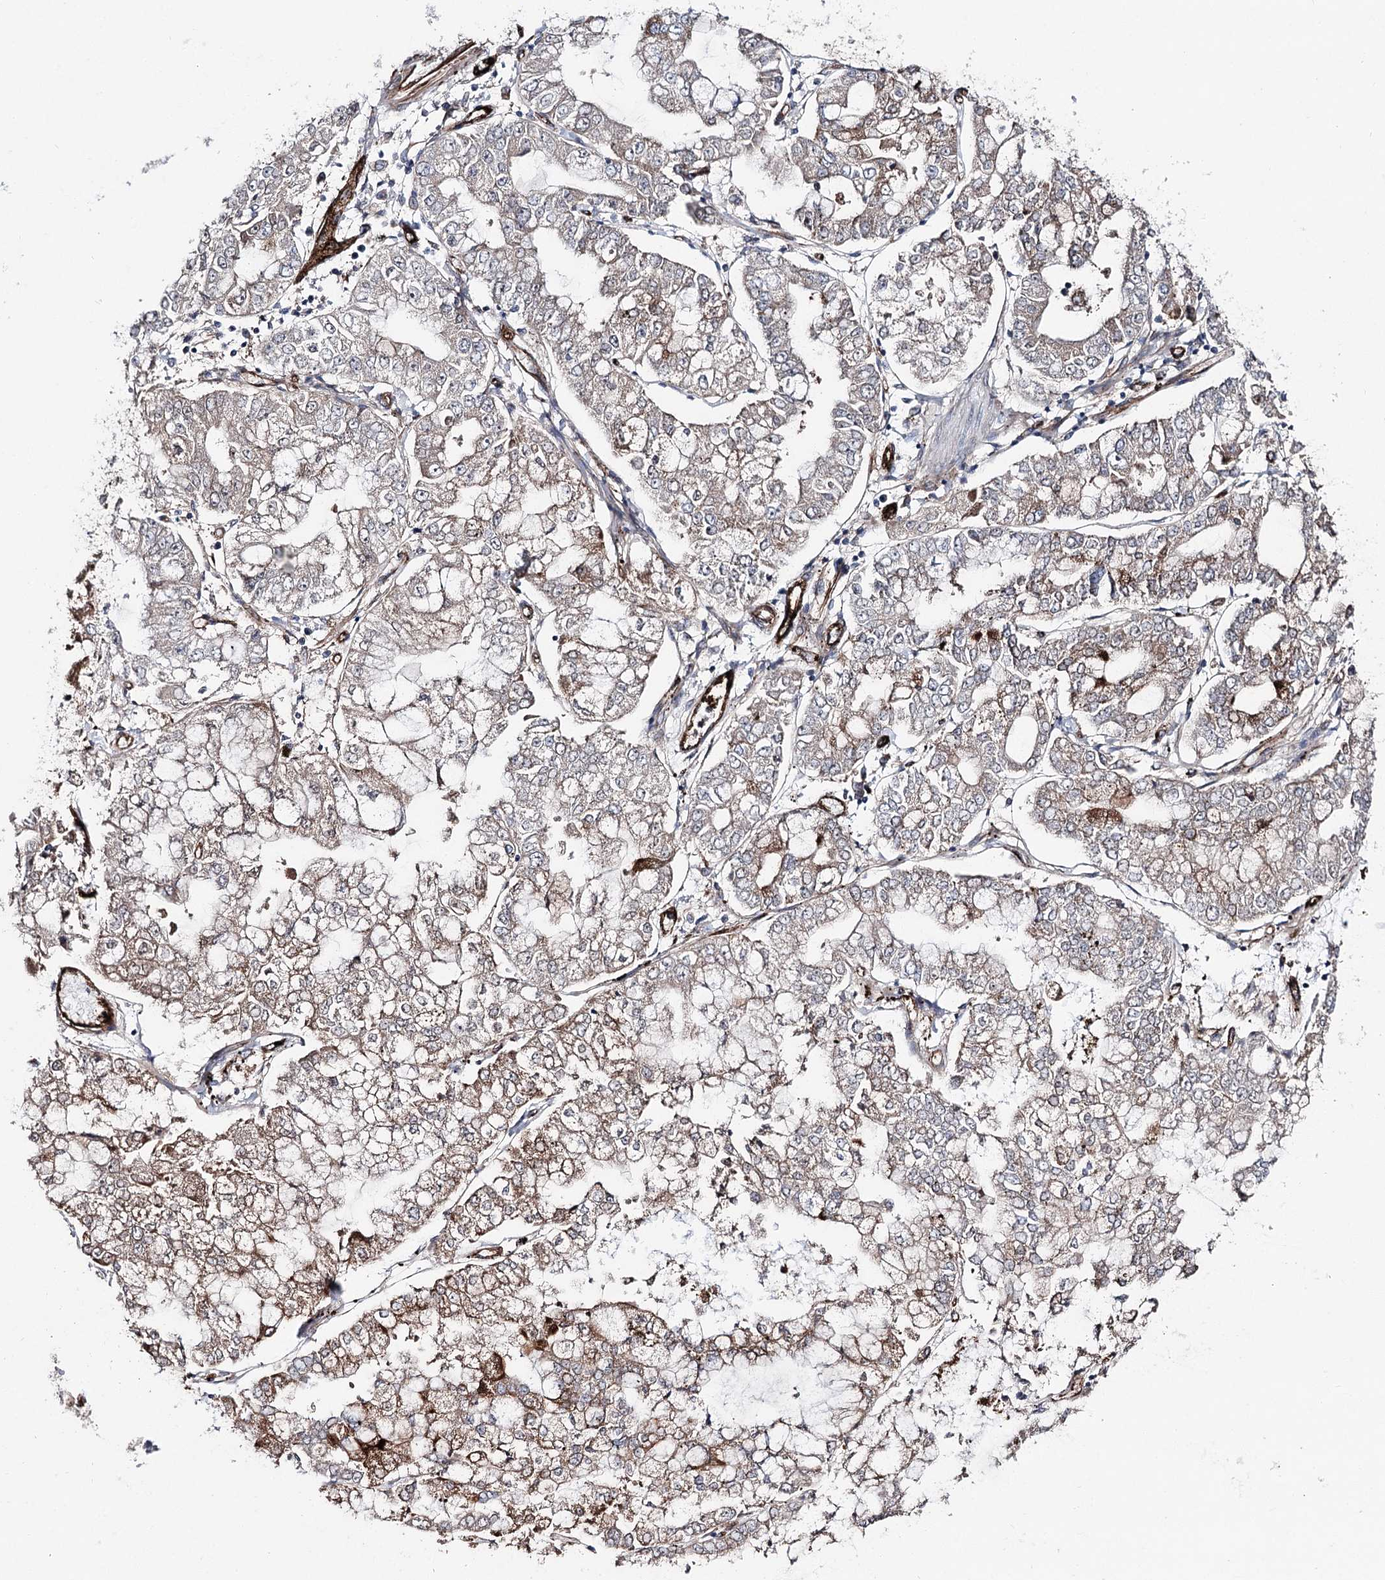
{"staining": {"intensity": "moderate", "quantity": "<25%", "location": "cytoplasmic/membranous"}, "tissue": "stomach cancer", "cell_type": "Tumor cells", "image_type": "cancer", "snomed": [{"axis": "morphology", "description": "Adenocarcinoma, NOS"}, {"axis": "topography", "description": "Stomach"}], "caption": "A photomicrograph of human stomach adenocarcinoma stained for a protein exhibits moderate cytoplasmic/membranous brown staining in tumor cells.", "gene": "MIB1", "patient": {"sex": "male", "age": 76}}